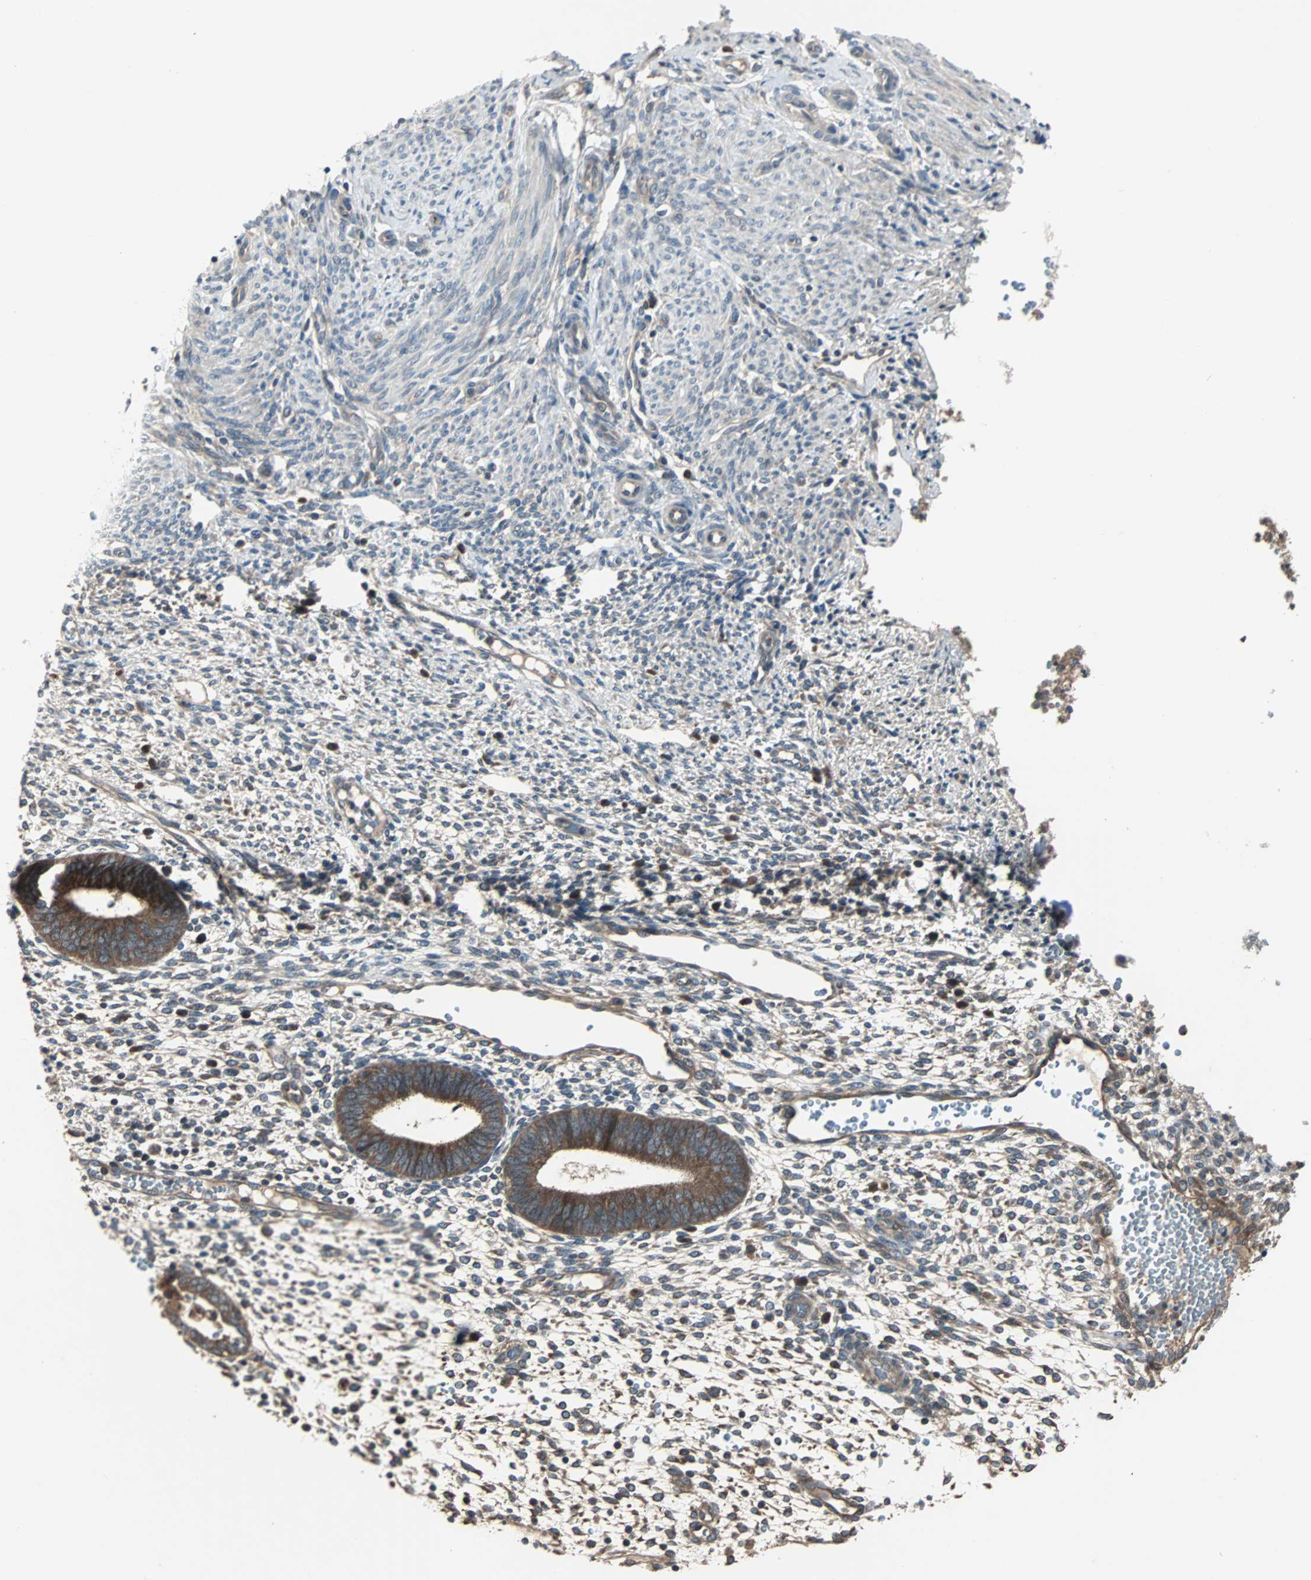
{"staining": {"intensity": "weak", "quantity": ">75%", "location": "cytoplasmic/membranous"}, "tissue": "endometrium", "cell_type": "Cells in endometrial stroma", "image_type": "normal", "snomed": [{"axis": "morphology", "description": "Normal tissue, NOS"}, {"axis": "topography", "description": "Endometrium"}], "caption": "Endometrium stained with DAB immunohistochemistry (IHC) exhibits low levels of weak cytoplasmic/membranous staining in about >75% of cells in endometrial stroma.", "gene": "ARF1", "patient": {"sex": "female", "age": 35}}